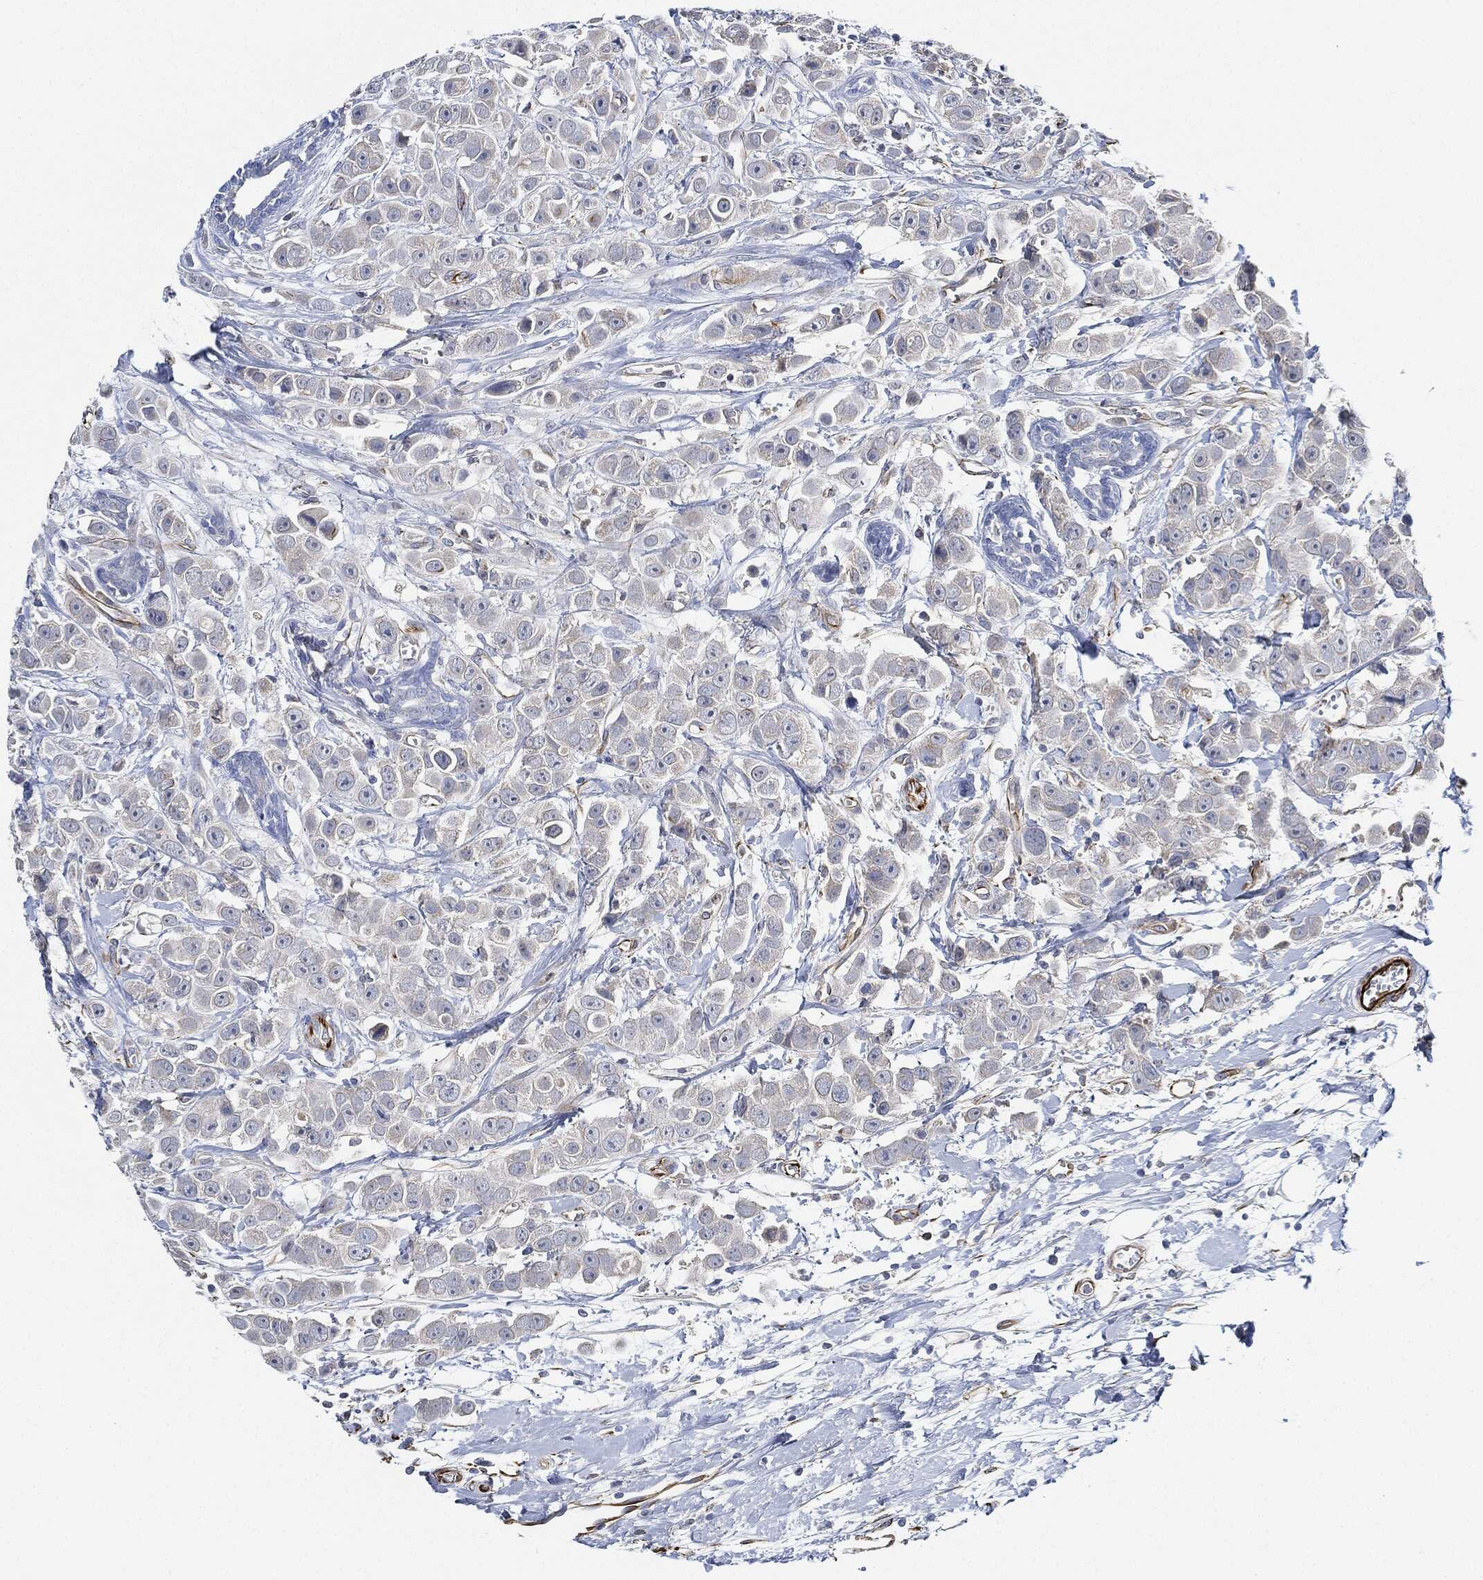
{"staining": {"intensity": "negative", "quantity": "none", "location": "none"}, "tissue": "breast cancer", "cell_type": "Tumor cells", "image_type": "cancer", "snomed": [{"axis": "morphology", "description": "Duct carcinoma"}, {"axis": "topography", "description": "Breast"}], "caption": "This is an immunohistochemistry histopathology image of intraductal carcinoma (breast). There is no positivity in tumor cells.", "gene": "THSD1", "patient": {"sex": "female", "age": 35}}